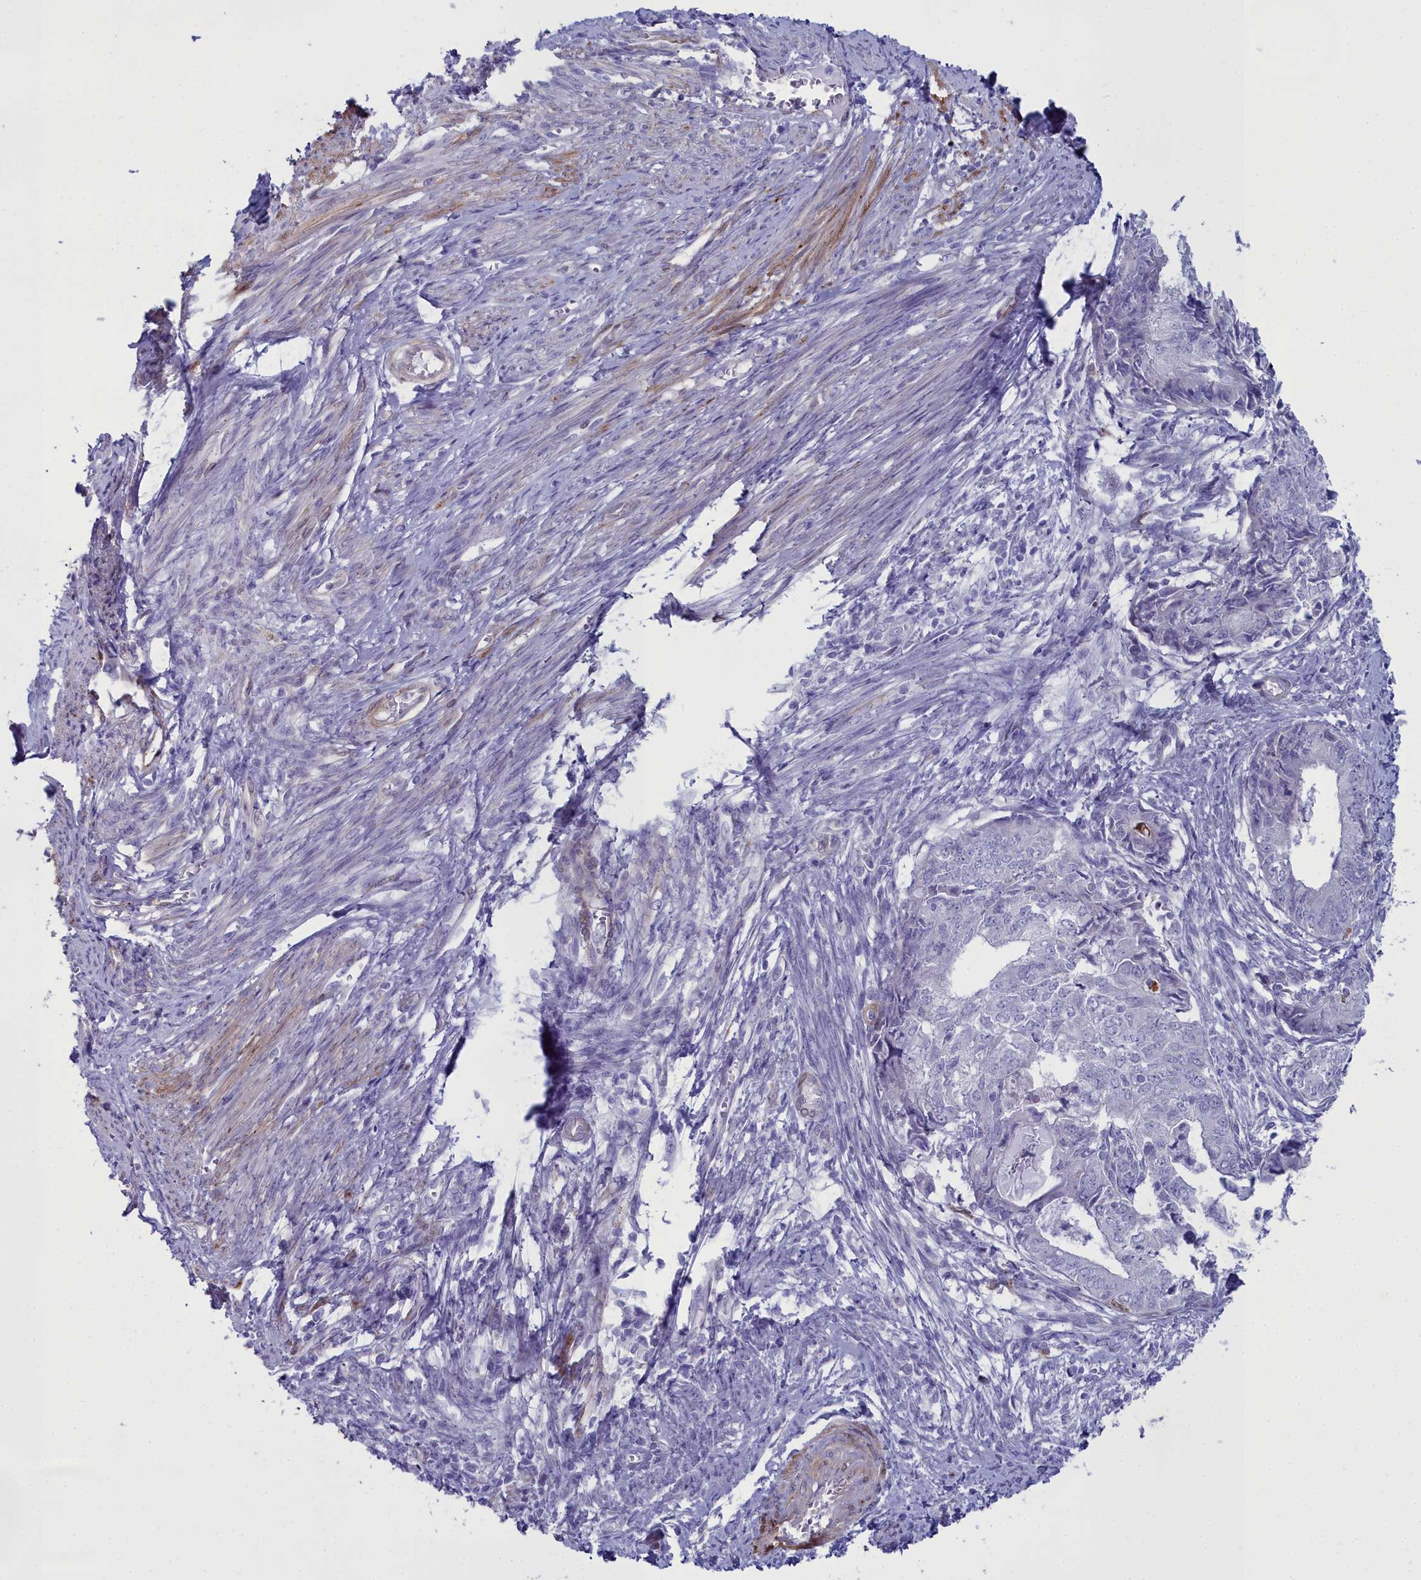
{"staining": {"intensity": "negative", "quantity": "none", "location": "none"}, "tissue": "endometrial cancer", "cell_type": "Tumor cells", "image_type": "cancer", "snomed": [{"axis": "morphology", "description": "Adenocarcinoma, NOS"}, {"axis": "topography", "description": "Endometrium"}], "caption": "DAB (3,3'-diaminobenzidine) immunohistochemical staining of human adenocarcinoma (endometrial) reveals no significant positivity in tumor cells.", "gene": "PPP1R14A", "patient": {"sex": "female", "age": 62}}